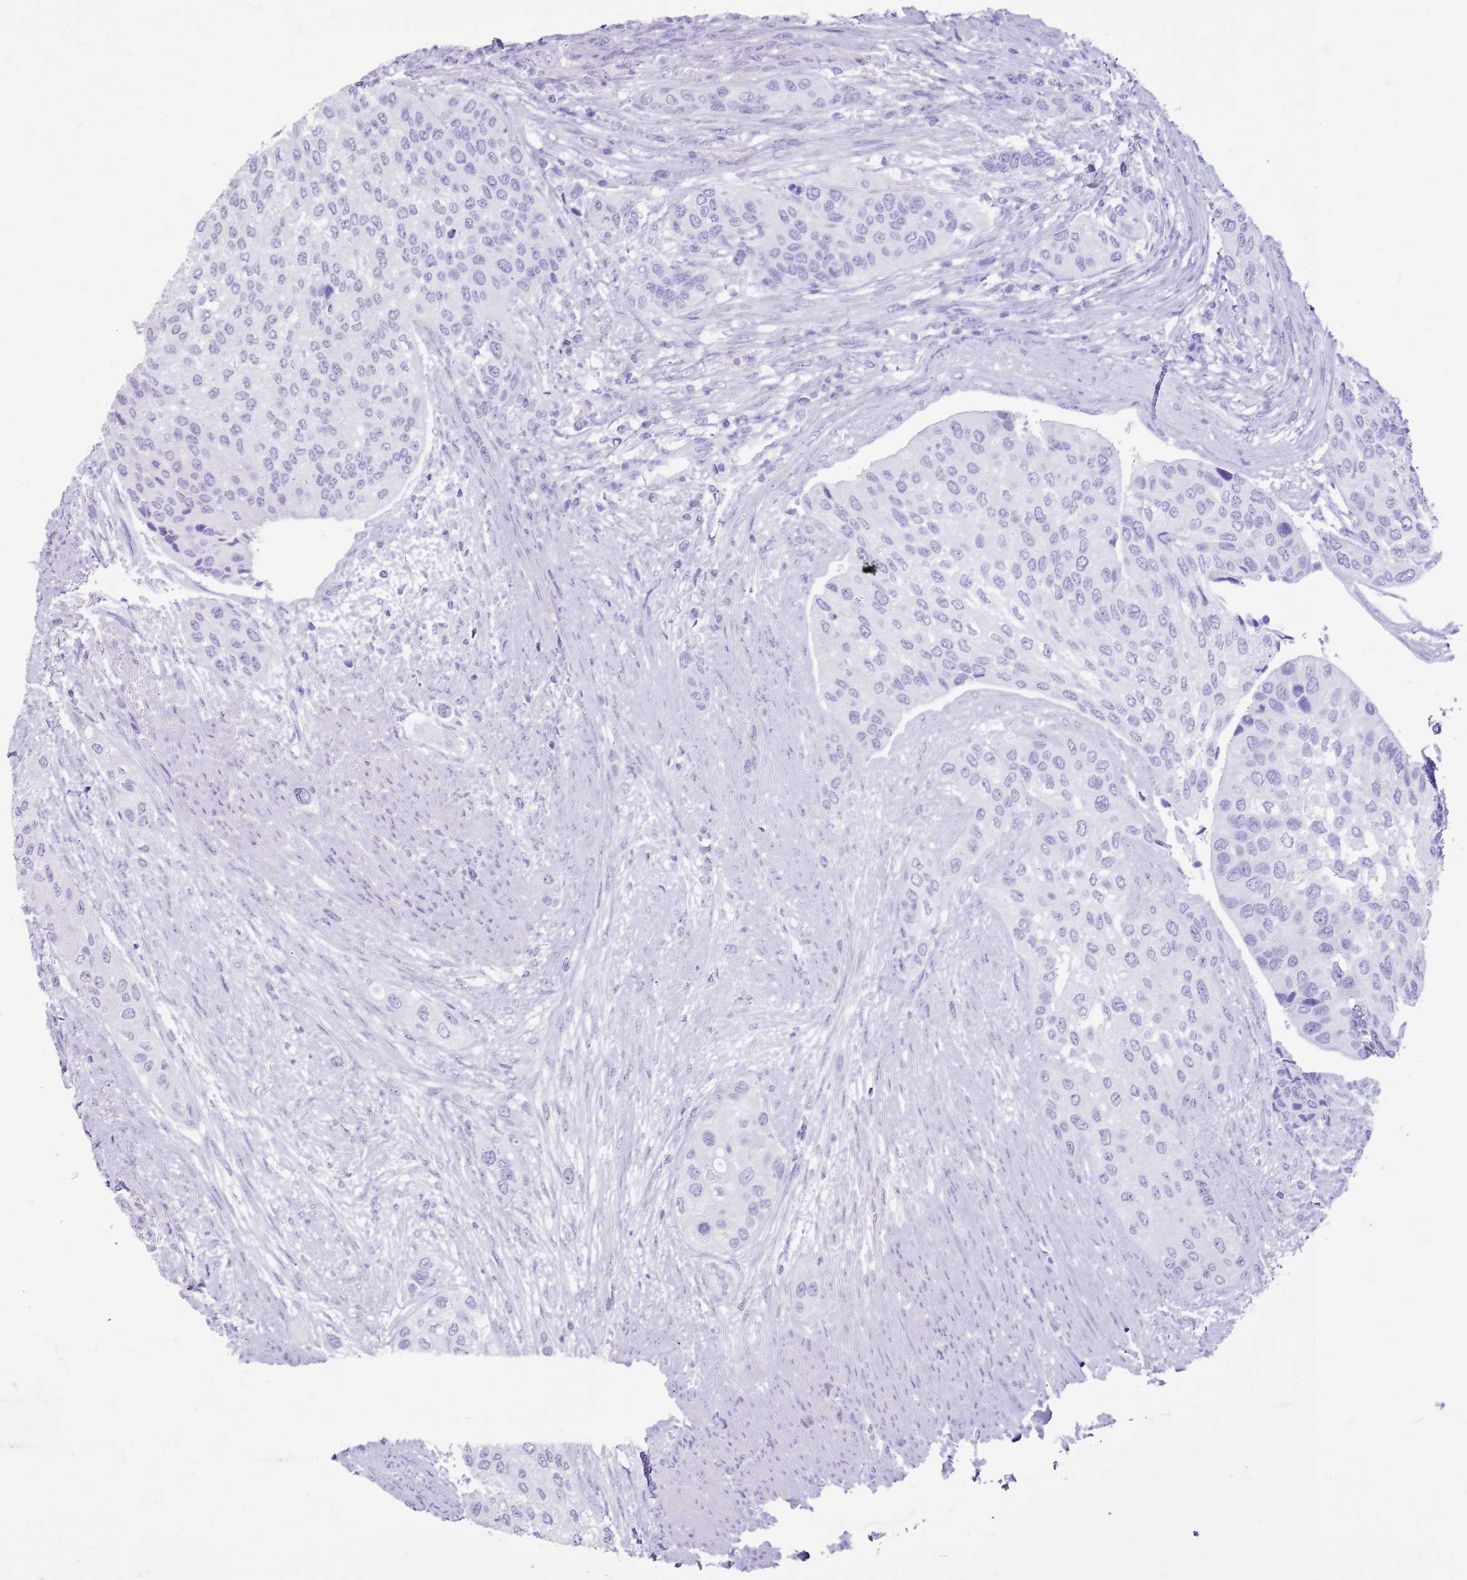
{"staining": {"intensity": "negative", "quantity": "none", "location": "none"}, "tissue": "urothelial cancer", "cell_type": "Tumor cells", "image_type": "cancer", "snomed": [{"axis": "morphology", "description": "Normal tissue, NOS"}, {"axis": "morphology", "description": "Urothelial carcinoma, High grade"}, {"axis": "topography", "description": "Vascular tissue"}, {"axis": "topography", "description": "Urinary bladder"}], "caption": "Tumor cells show no significant protein positivity in urothelial cancer.", "gene": "CA8", "patient": {"sex": "female", "age": 56}}